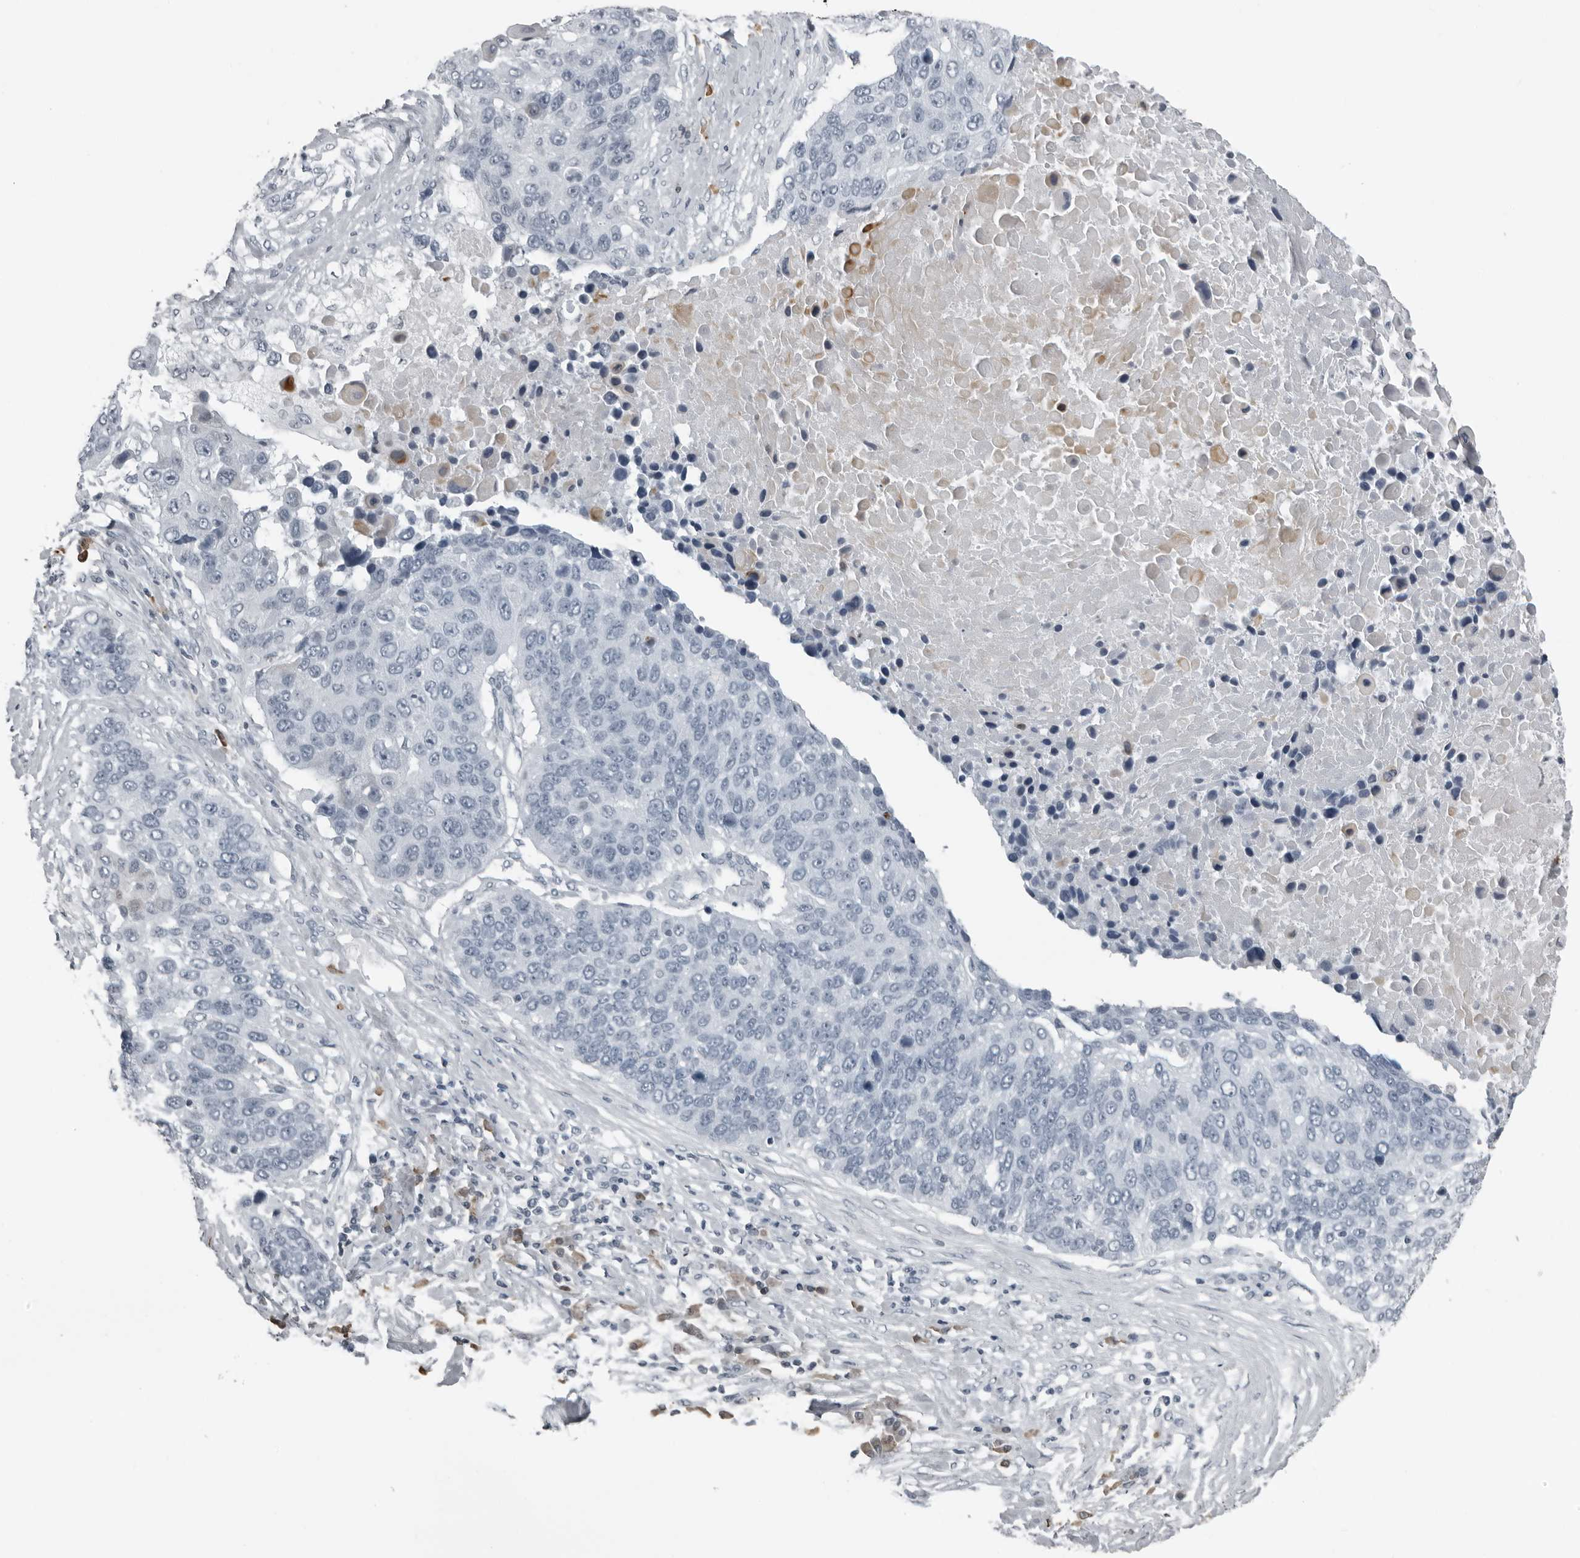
{"staining": {"intensity": "negative", "quantity": "none", "location": "none"}, "tissue": "lung cancer", "cell_type": "Tumor cells", "image_type": "cancer", "snomed": [{"axis": "morphology", "description": "Squamous cell carcinoma, NOS"}, {"axis": "topography", "description": "Lung"}], "caption": "Immunohistochemistry histopathology image of neoplastic tissue: human squamous cell carcinoma (lung) stained with DAB (3,3'-diaminobenzidine) shows no significant protein expression in tumor cells.", "gene": "RTCA", "patient": {"sex": "male", "age": 66}}